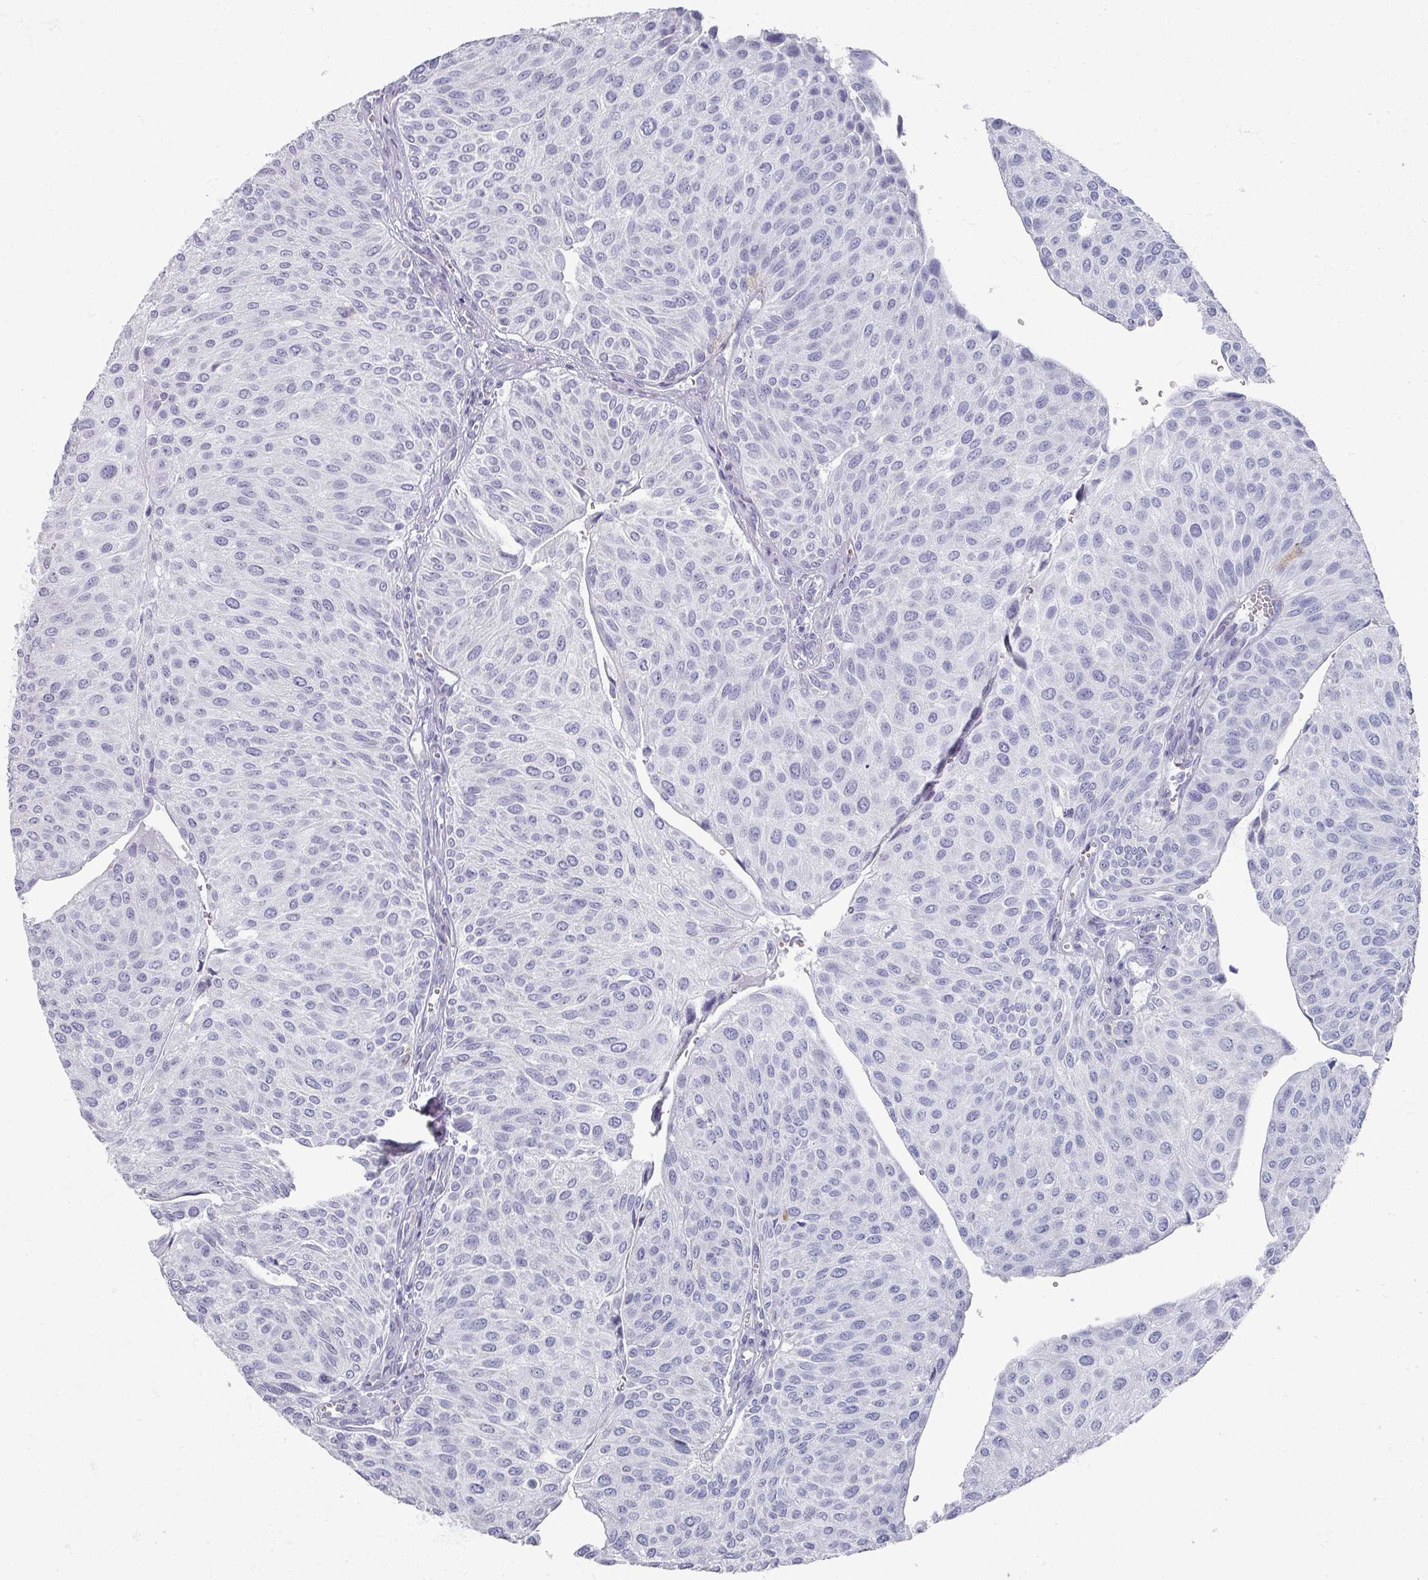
{"staining": {"intensity": "negative", "quantity": "none", "location": "none"}, "tissue": "urothelial cancer", "cell_type": "Tumor cells", "image_type": "cancer", "snomed": [{"axis": "morphology", "description": "Urothelial carcinoma, NOS"}, {"axis": "topography", "description": "Urinary bladder"}], "caption": "Immunohistochemistry of human urothelial cancer displays no staining in tumor cells.", "gene": "OMG", "patient": {"sex": "male", "age": 67}}